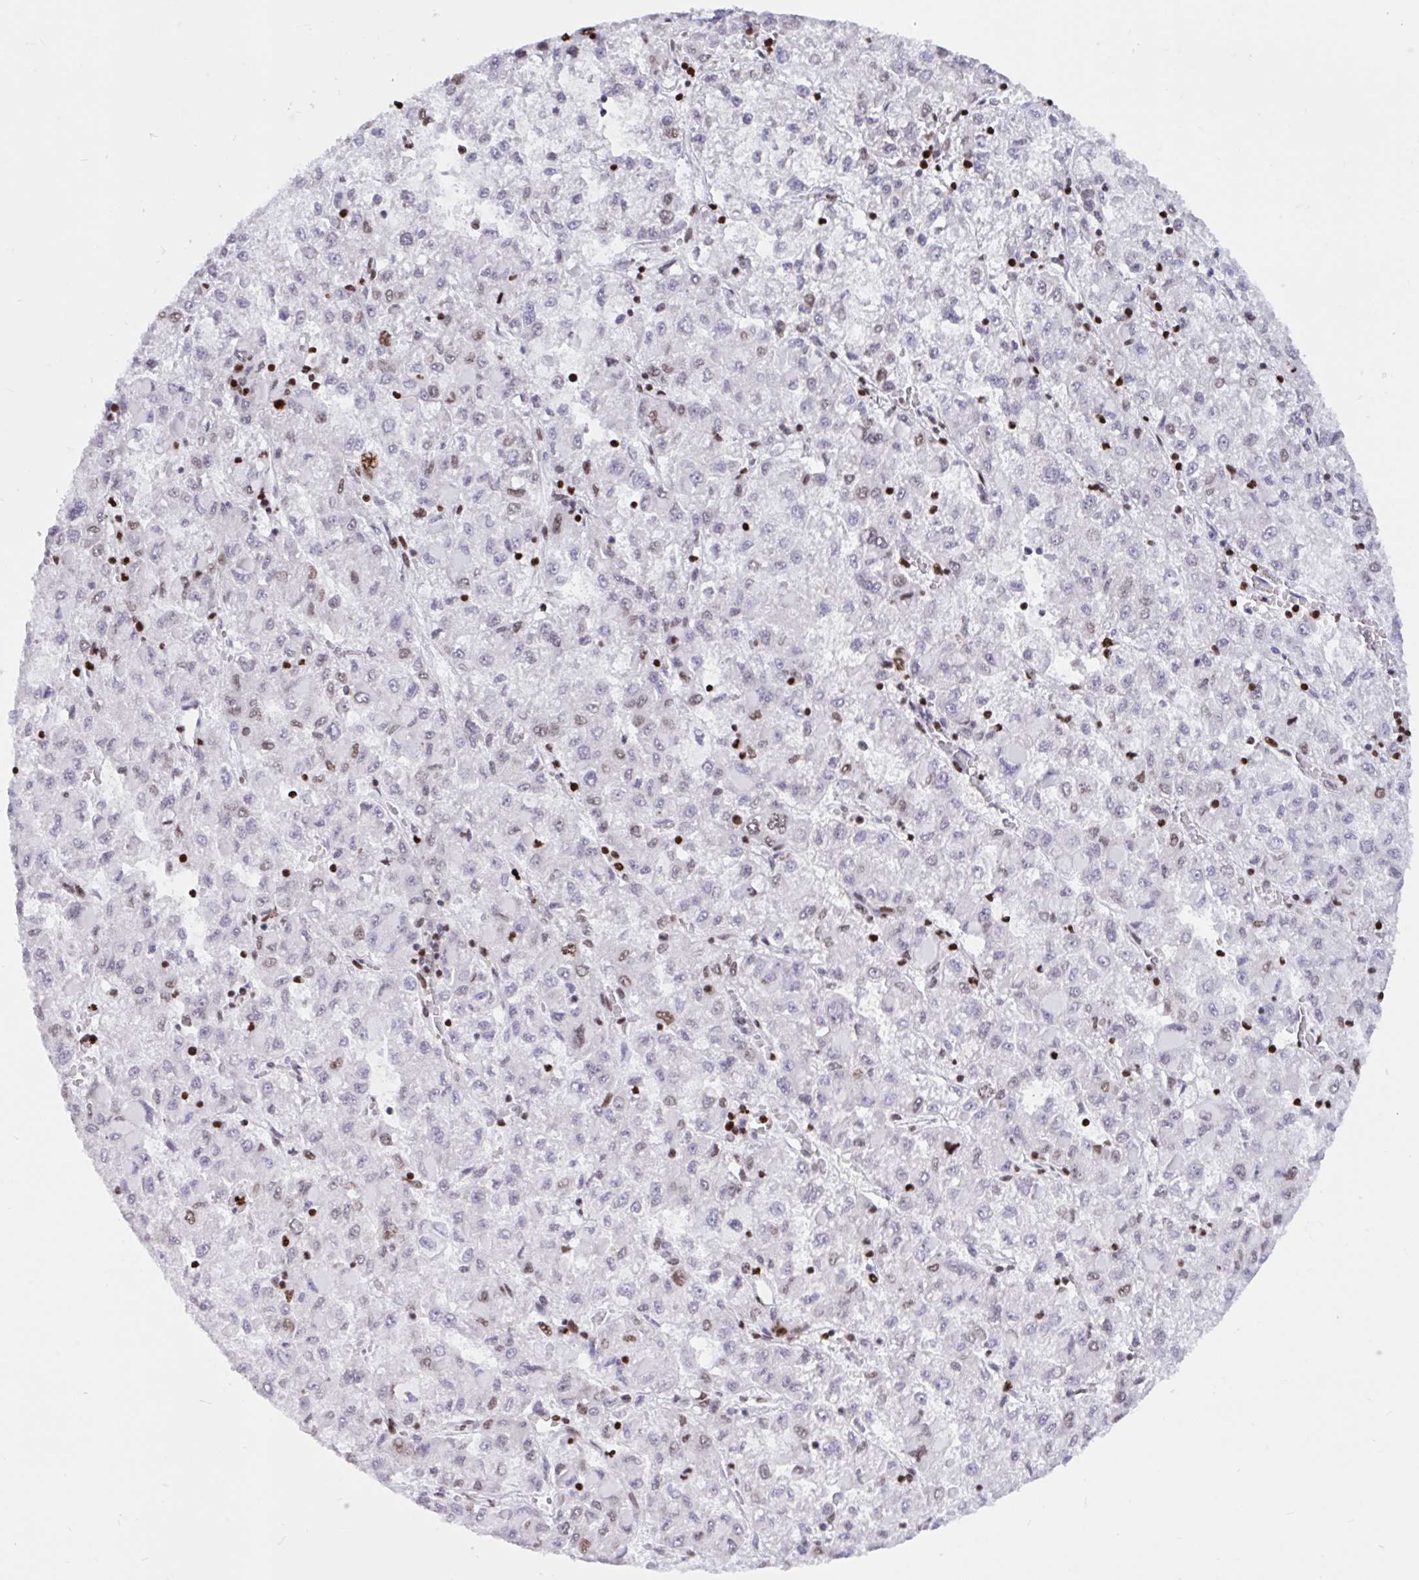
{"staining": {"intensity": "weak", "quantity": "<25%", "location": "nuclear"}, "tissue": "liver cancer", "cell_type": "Tumor cells", "image_type": "cancer", "snomed": [{"axis": "morphology", "description": "Carcinoma, Hepatocellular, NOS"}, {"axis": "topography", "description": "Liver"}], "caption": "IHC of hepatocellular carcinoma (liver) demonstrates no expression in tumor cells.", "gene": "HMGB2", "patient": {"sex": "male", "age": 40}}